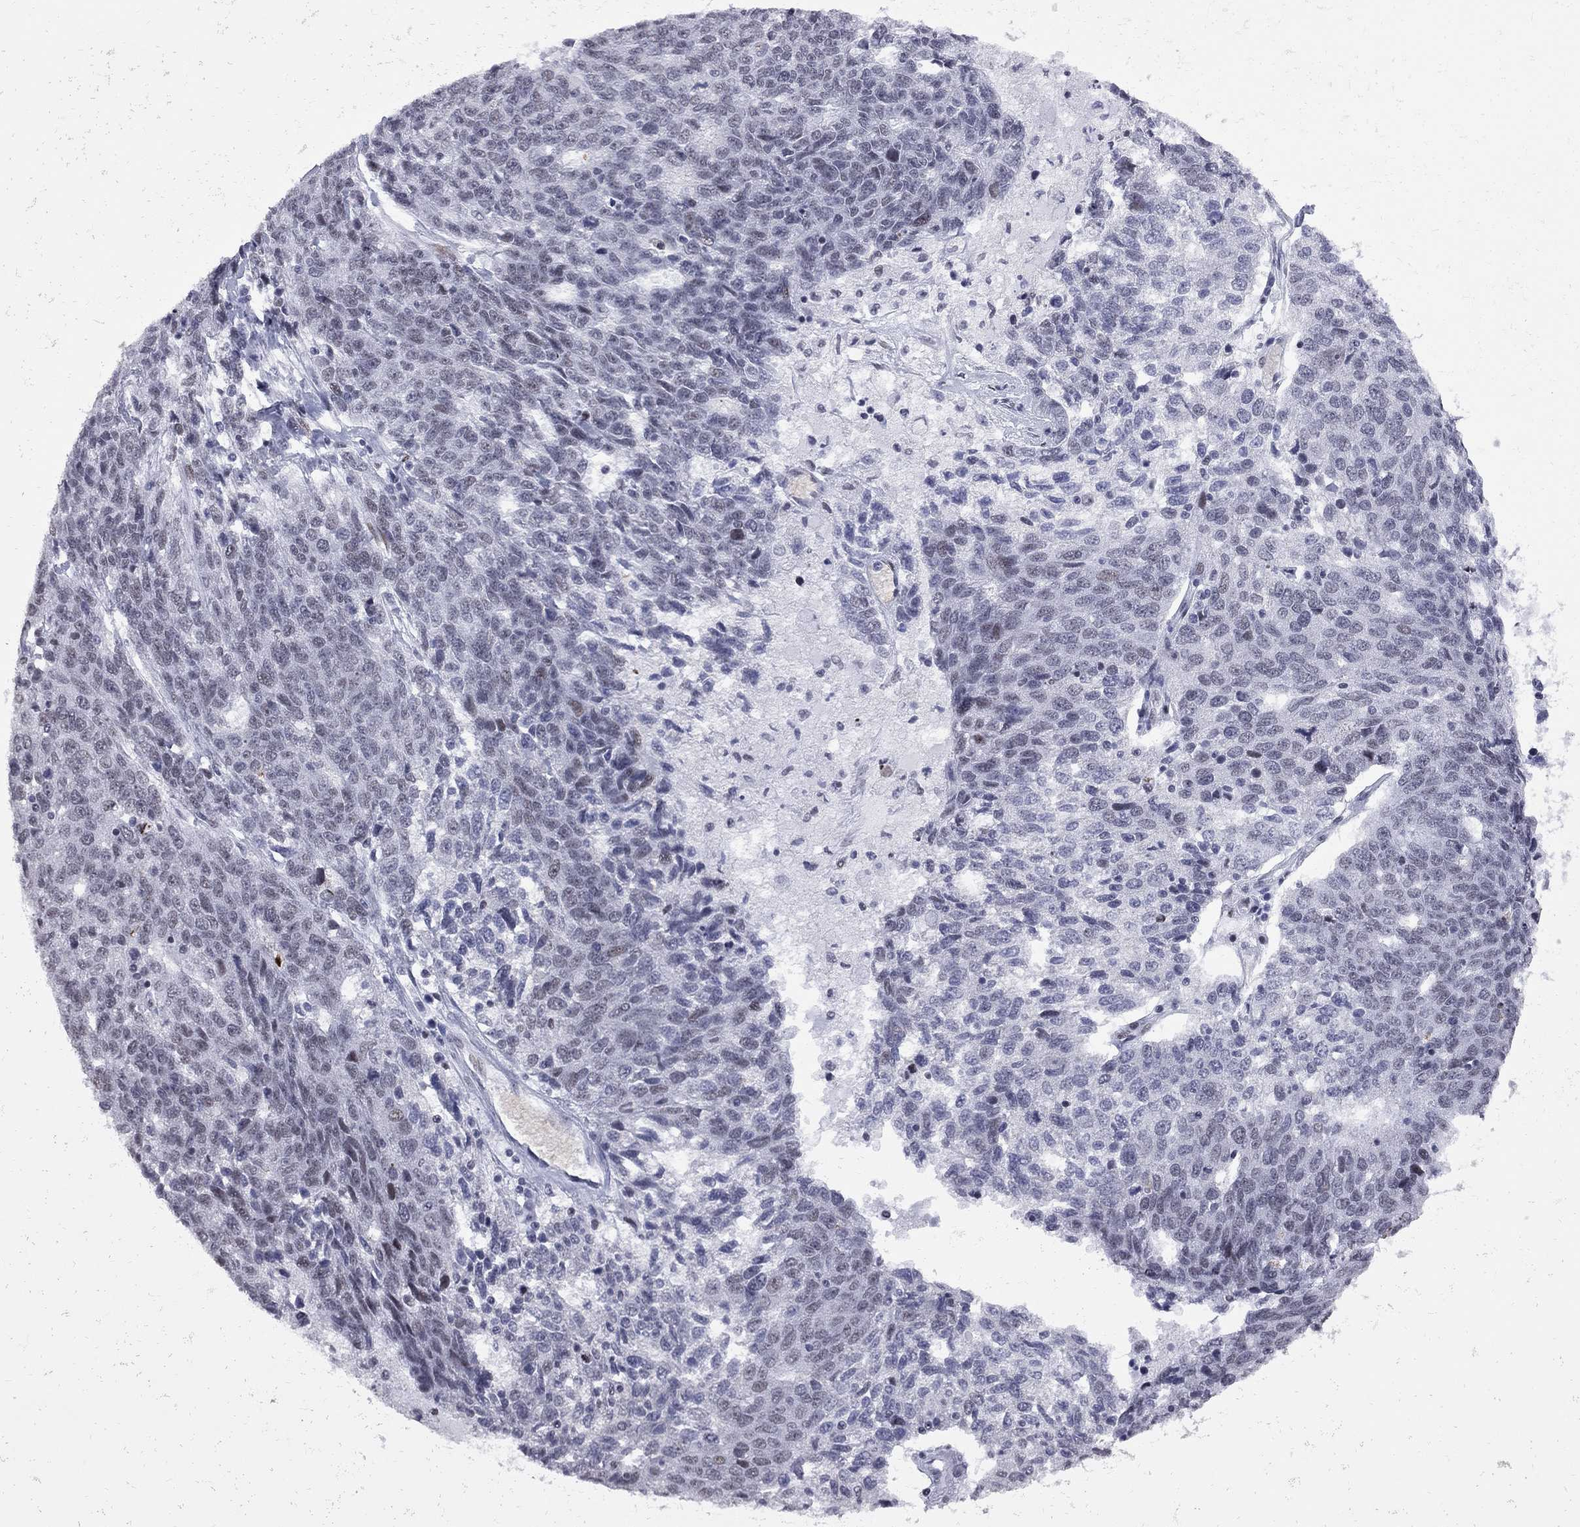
{"staining": {"intensity": "negative", "quantity": "none", "location": "none"}, "tissue": "ovarian cancer", "cell_type": "Tumor cells", "image_type": "cancer", "snomed": [{"axis": "morphology", "description": "Cystadenocarcinoma, serous, NOS"}, {"axis": "topography", "description": "Ovary"}], "caption": "Tumor cells are negative for brown protein staining in ovarian serous cystadenocarcinoma.", "gene": "ZBTB47", "patient": {"sex": "female", "age": 71}}